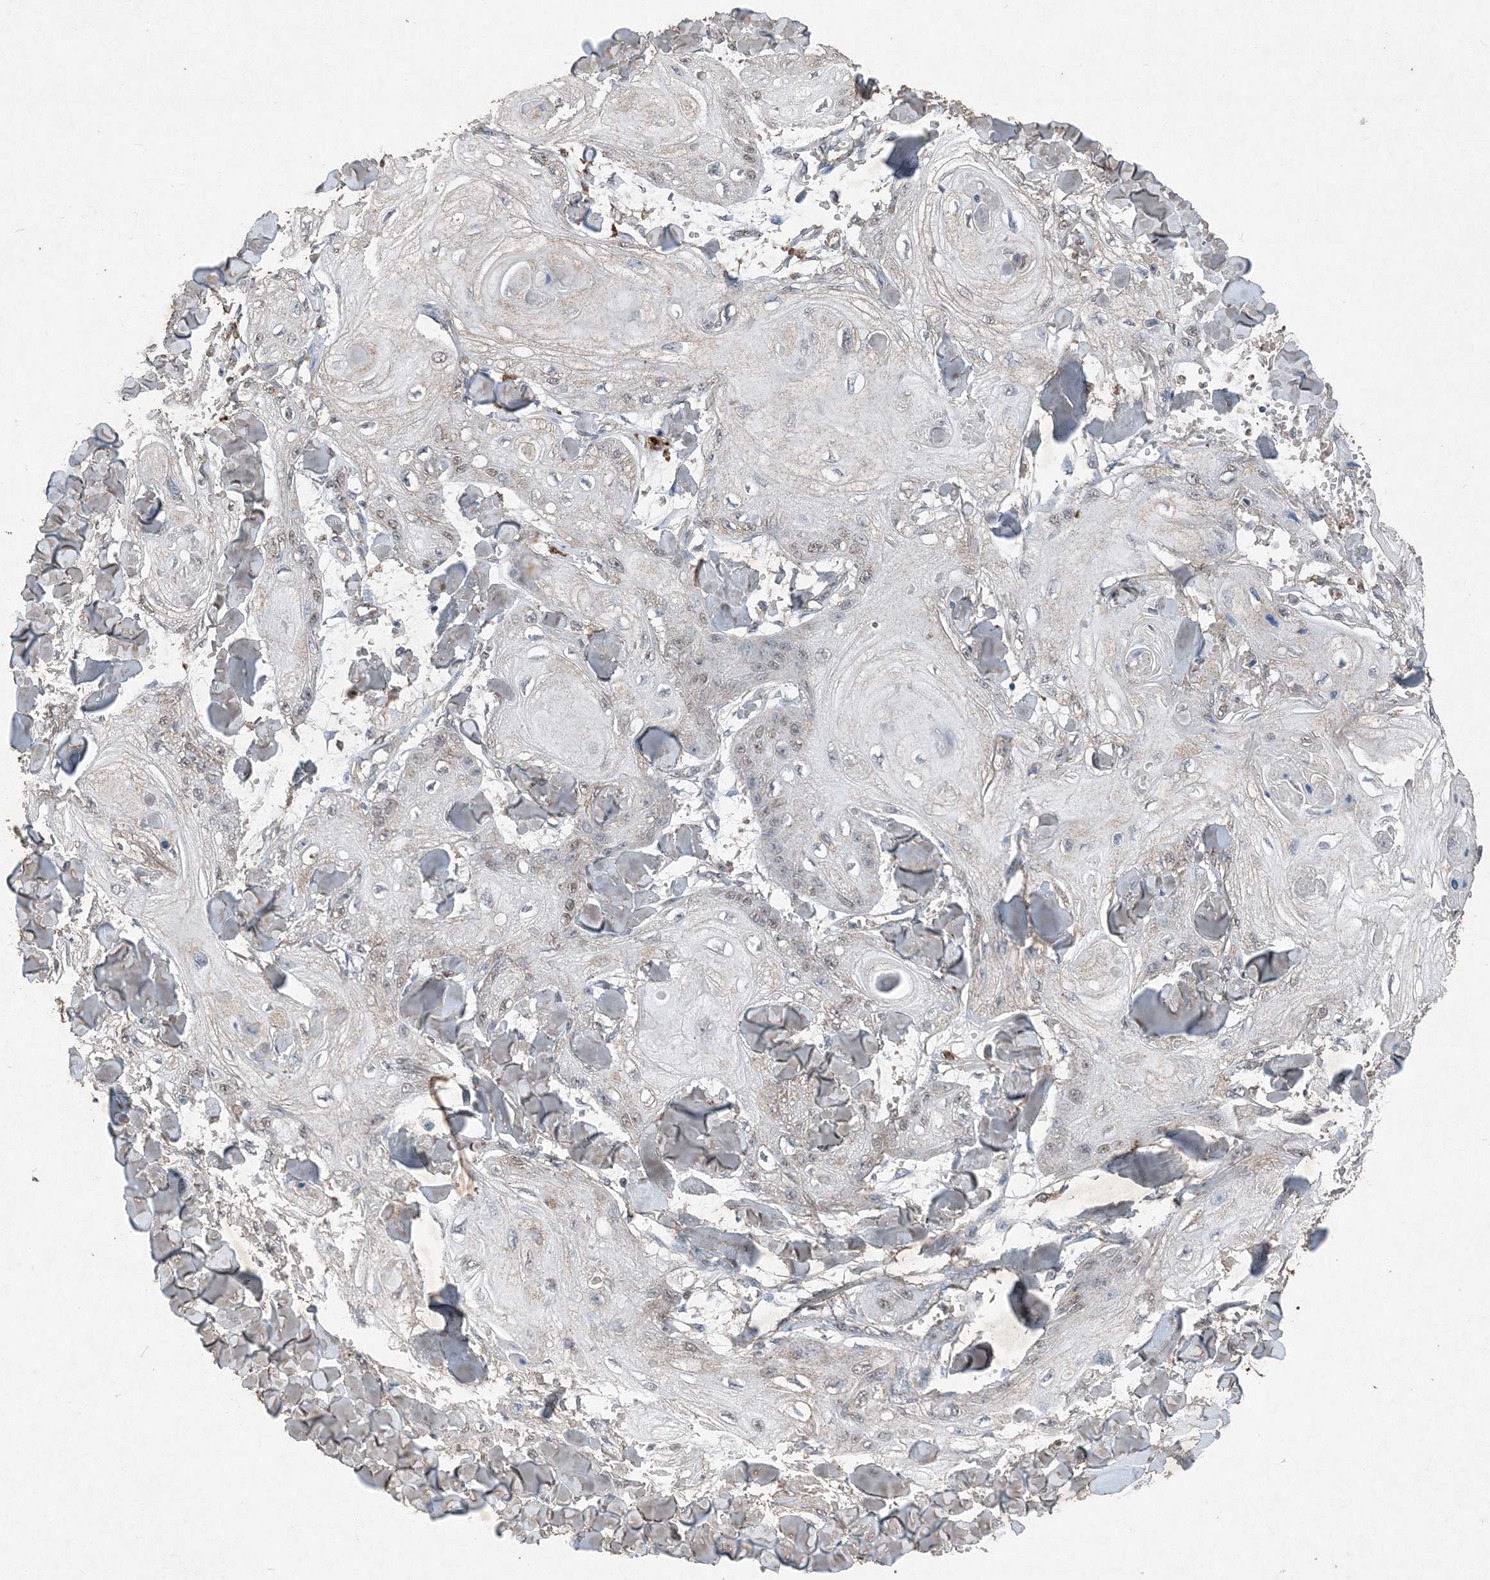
{"staining": {"intensity": "negative", "quantity": "none", "location": "none"}, "tissue": "skin cancer", "cell_type": "Tumor cells", "image_type": "cancer", "snomed": [{"axis": "morphology", "description": "Squamous cell carcinoma, NOS"}, {"axis": "topography", "description": "Skin"}], "caption": "IHC of skin cancer (squamous cell carcinoma) exhibits no staining in tumor cells.", "gene": "FCN3", "patient": {"sex": "male", "age": 74}}